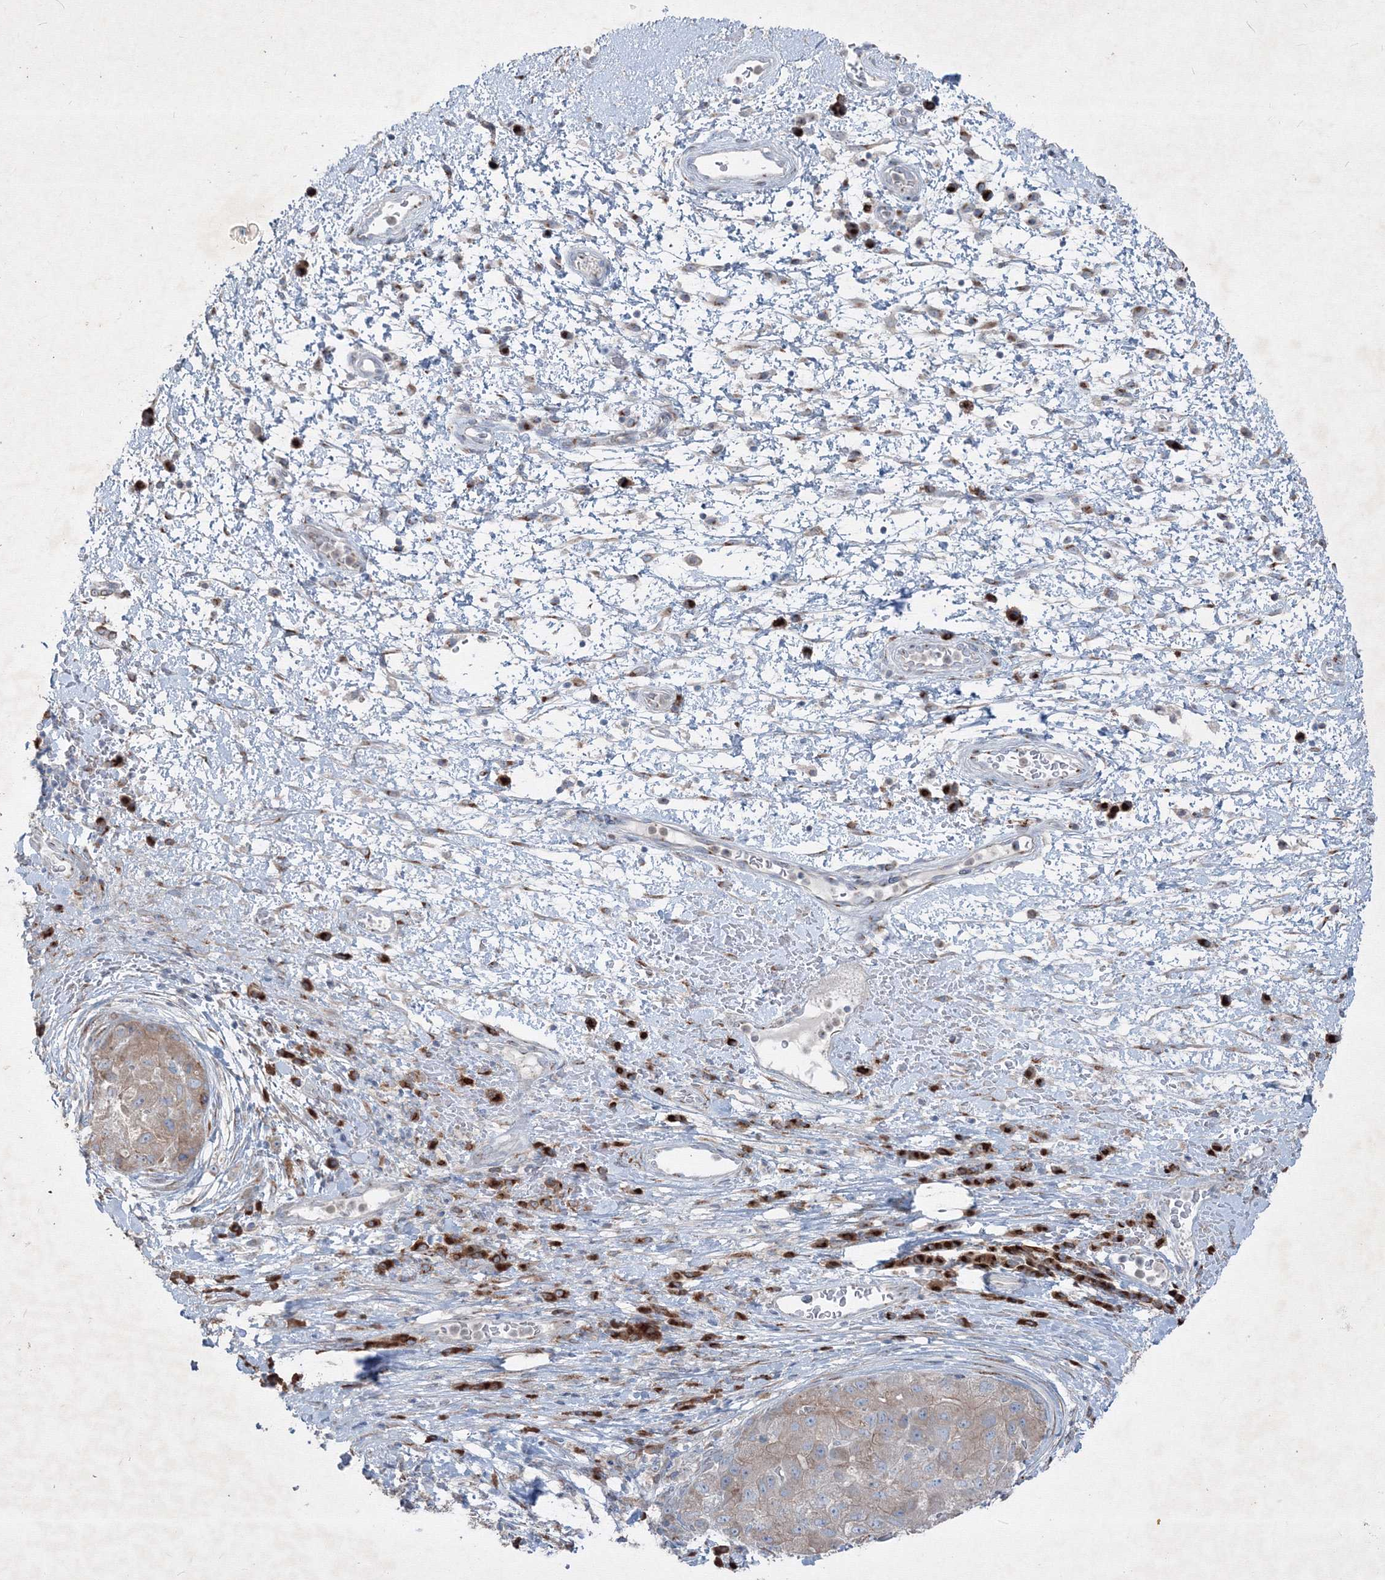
{"staining": {"intensity": "weak", "quantity": "25%-75%", "location": "cytoplasmic/membranous"}, "tissue": "liver cancer", "cell_type": "Tumor cells", "image_type": "cancer", "snomed": [{"axis": "morphology", "description": "Carcinoma, Hepatocellular, NOS"}, {"axis": "topography", "description": "Liver"}], "caption": "Immunohistochemistry (IHC) of liver cancer reveals low levels of weak cytoplasmic/membranous positivity in approximately 25%-75% of tumor cells. The protein is shown in brown color, while the nuclei are stained blue.", "gene": "IFNAR1", "patient": {"sex": "male", "age": 80}}